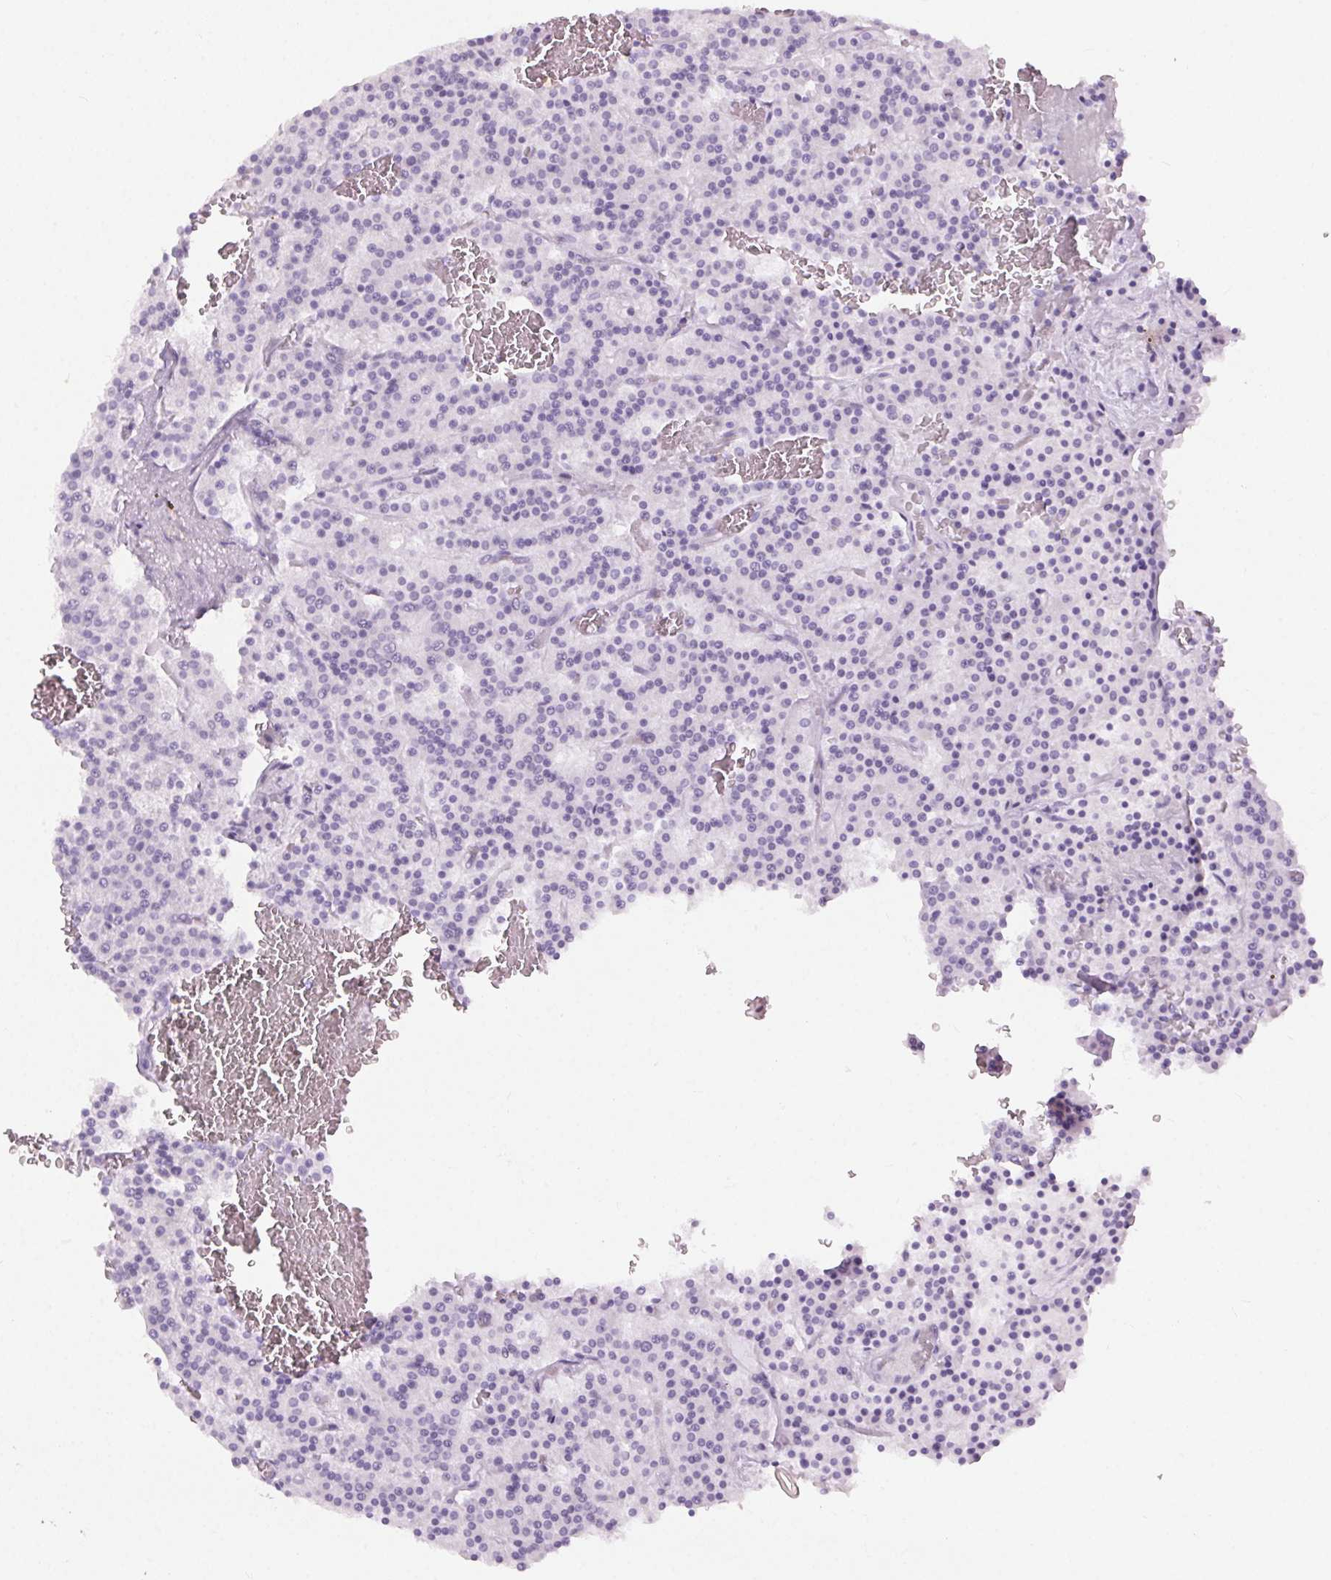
{"staining": {"intensity": "negative", "quantity": "none", "location": "none"}, "tissue": "carcinoid", "cell_type": "Tumor cells", "image_type": "cancer", "snomed": [{"axis": "morphology", "description": "Carcinoid, malignant, NOS"}, {"axis": "topography", "description": "Lung"}], "caption": "There is no significant expression in tumor cells of malignant carcinoid.", "gene": "BEND2", "patient": {"sex": "male", "age": 70}}